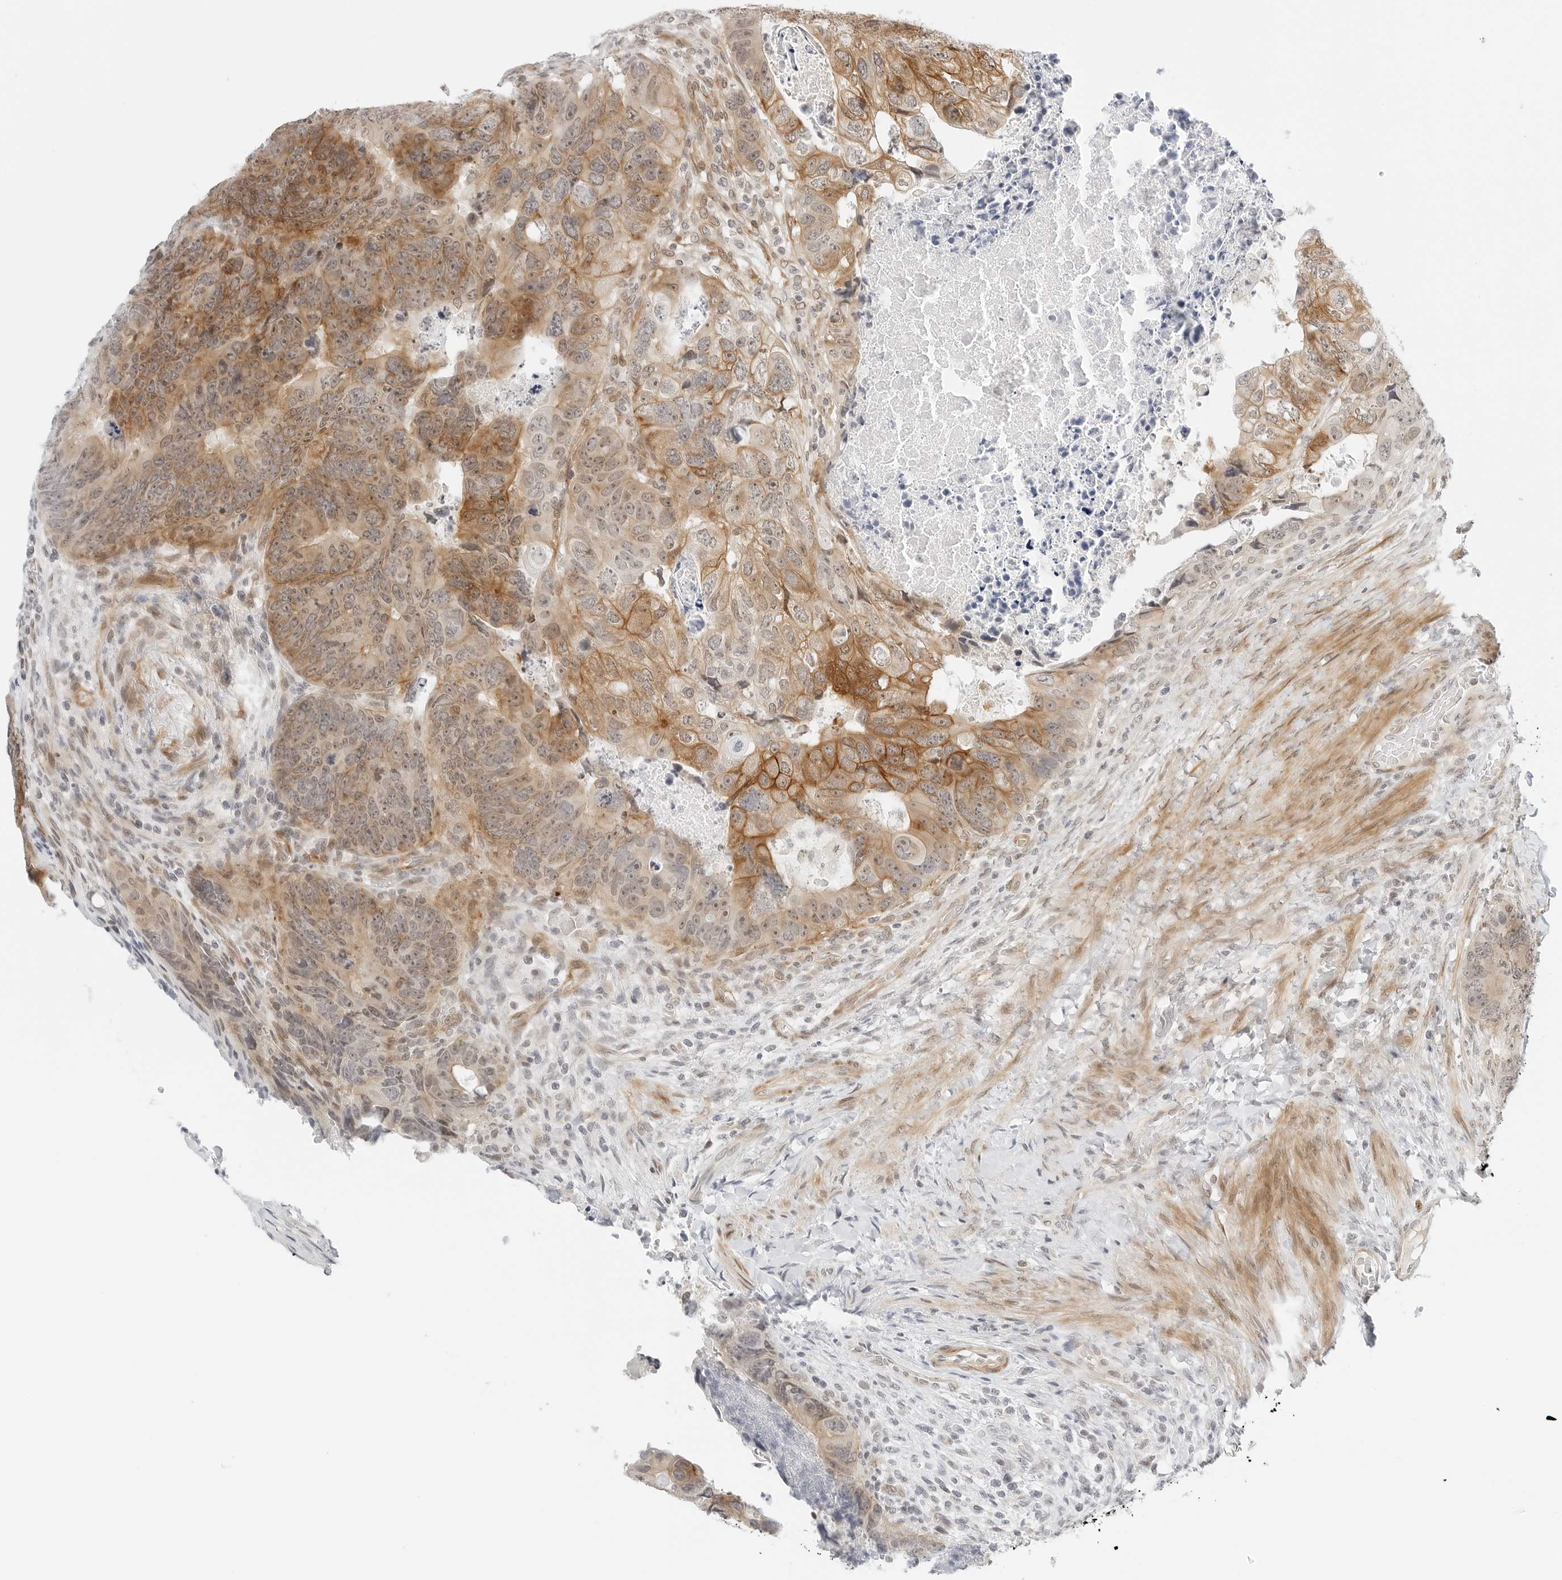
{"staining": {"intensity": "moderate", "quantity": ">75%", "location": "cytoplasmic/membranous,nuclear"}, "tissue": "colorectal cancer", "cell_type": "Tumor cells", "image_type": "cancer", "snomed": [{"axis": "morphology", "description": "Adenocarcinoma, NOS"}, {"axis": "topography", "description": "Rectum"}], "caption": "IHC (DAB (3,3'-diaminobenzidine)) staining of colorectal adenocarcinoma demonstrates moderate cytoplasmic/membranous and nuclear protein expression in approximately >75% of tumor cells.", "gene": "NEO1", "patient": {"sex": "male", "age": 59}}